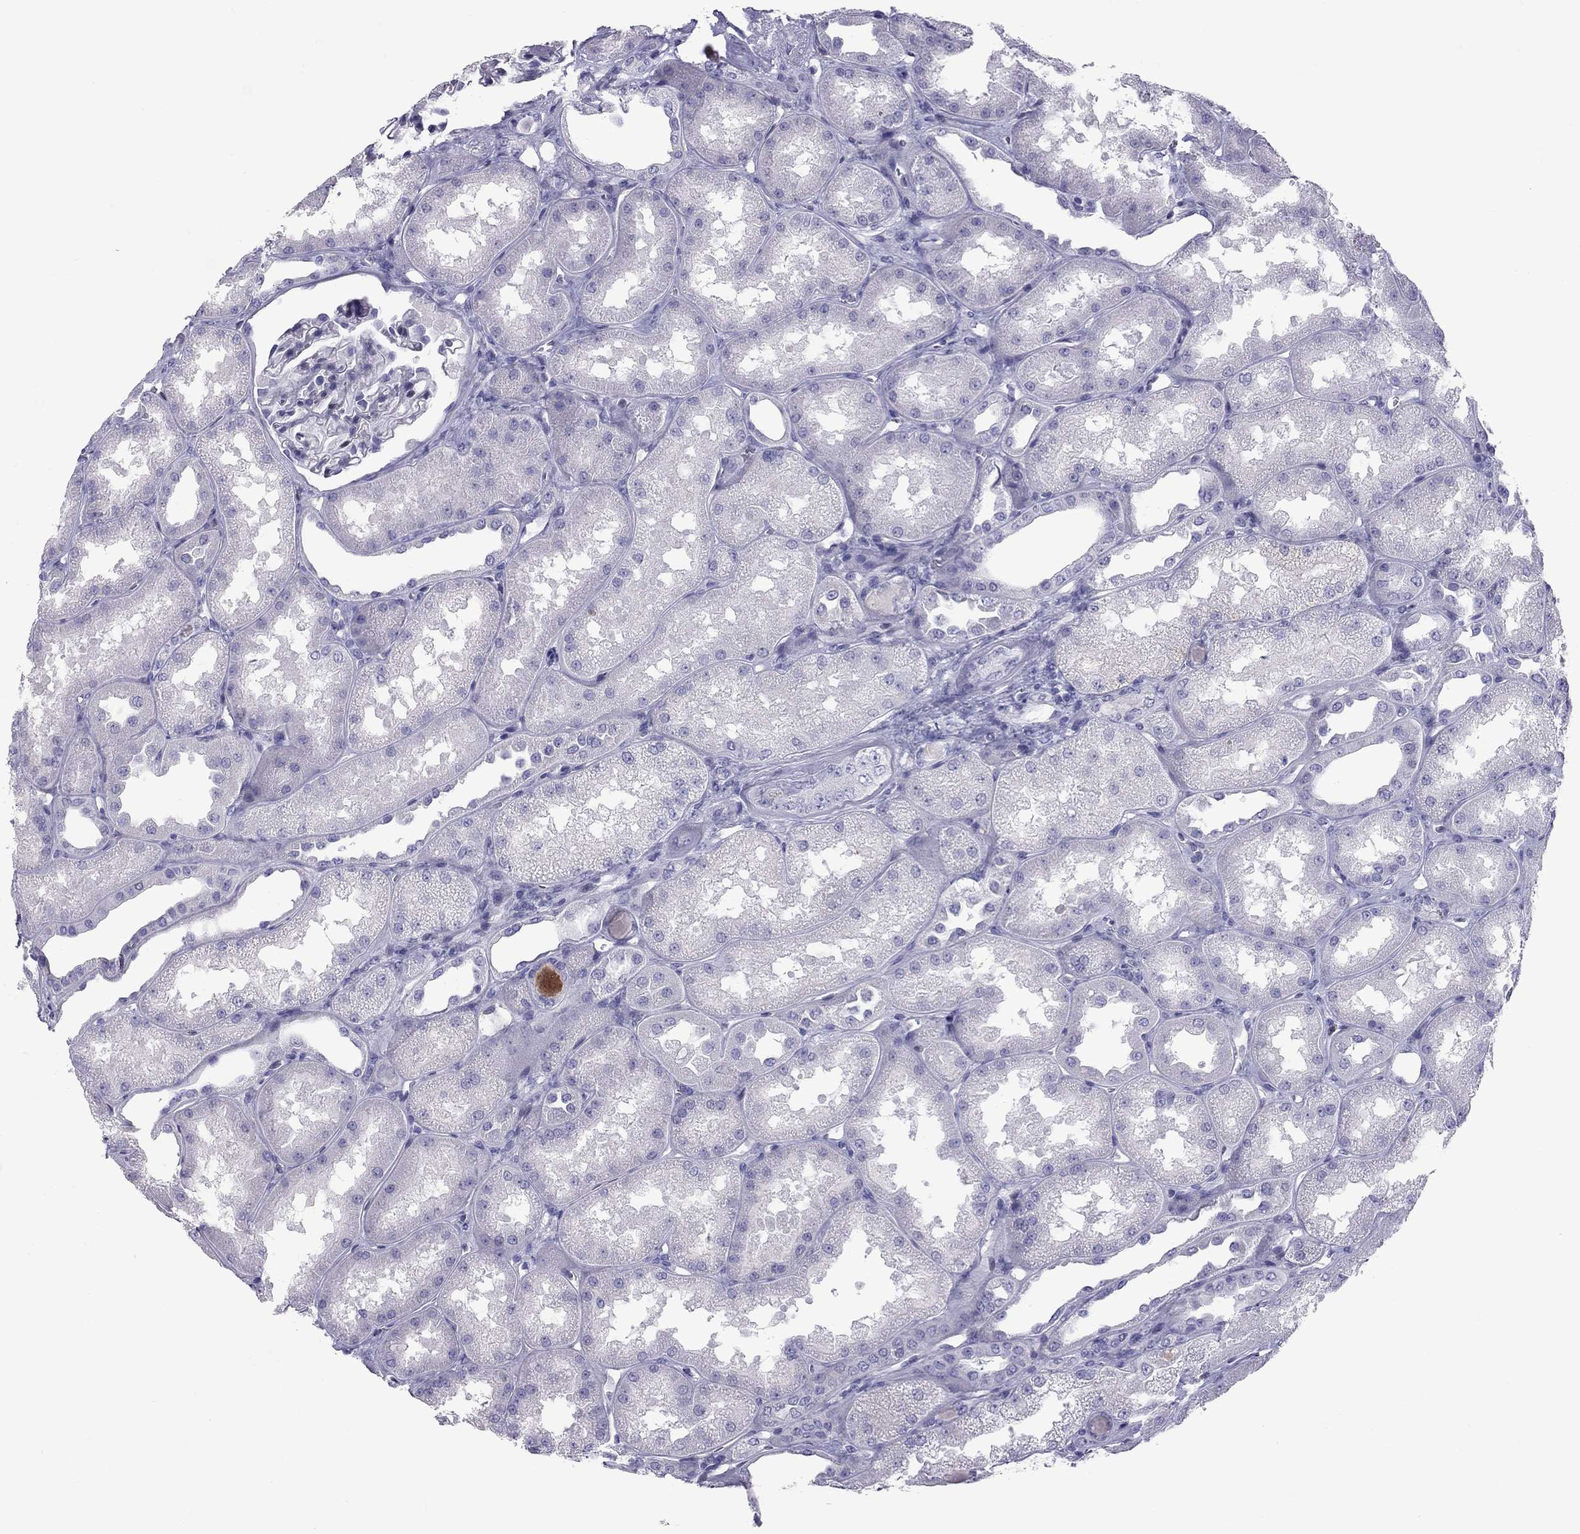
{"staining": {"intensity": "negative", "quantity": "none", "location": "none"}, "tissue": "kidney", "cell_type": "Cells in glomeruli", "image_type": "normal", "snomed": [{"axis": "morphology", "description": "Normal tissue, NOS"}, {"axis": "topography", "description": "Kidney"}], "caption": "Immunohistochemical staining of unremarkable kidney reveals no significant staining in cells in glomeruli.", "gene": "FSCN3", "patient": {"sex": "male", "age": 61}}